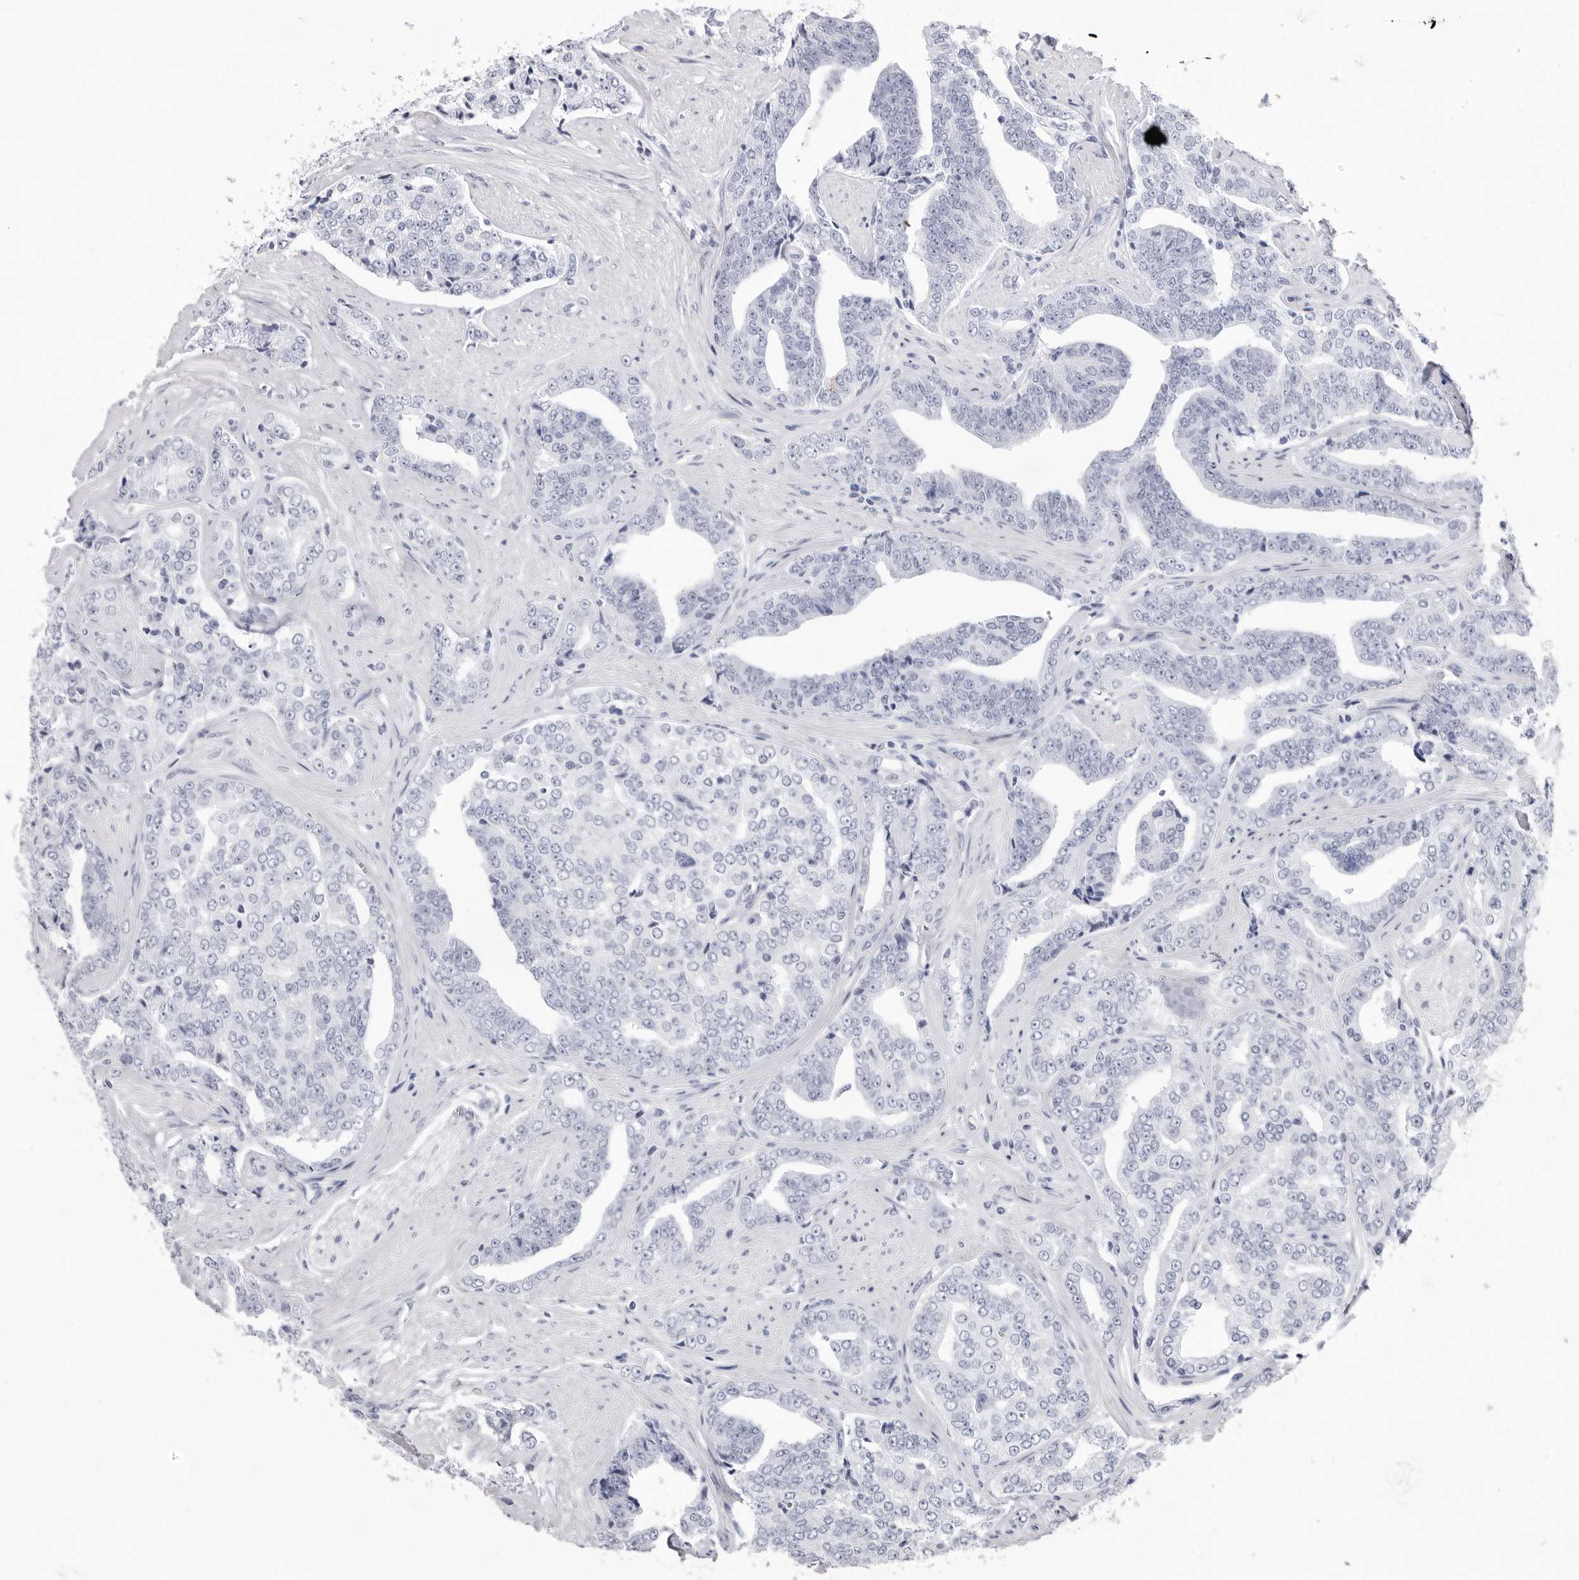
{"staining": {"intensity": "negative", "quantity": "none", "location": "none"}, "tissue": "prostate cancer", "cell_type": "Tumor cells", "image_type": "cancer", "snomed": [{"axis": "morphology", "description": "Adenocarcinoma, High grade"}, {"axis": "topography", "description": "Prostate"}], "caption": "This is a micrograph of IHC staining of prostate adenocarcinoma (high-grade), which shows no expression in tumor cells.", "gene": "CST2", "patient": {"sex": "male", "age": 71}}